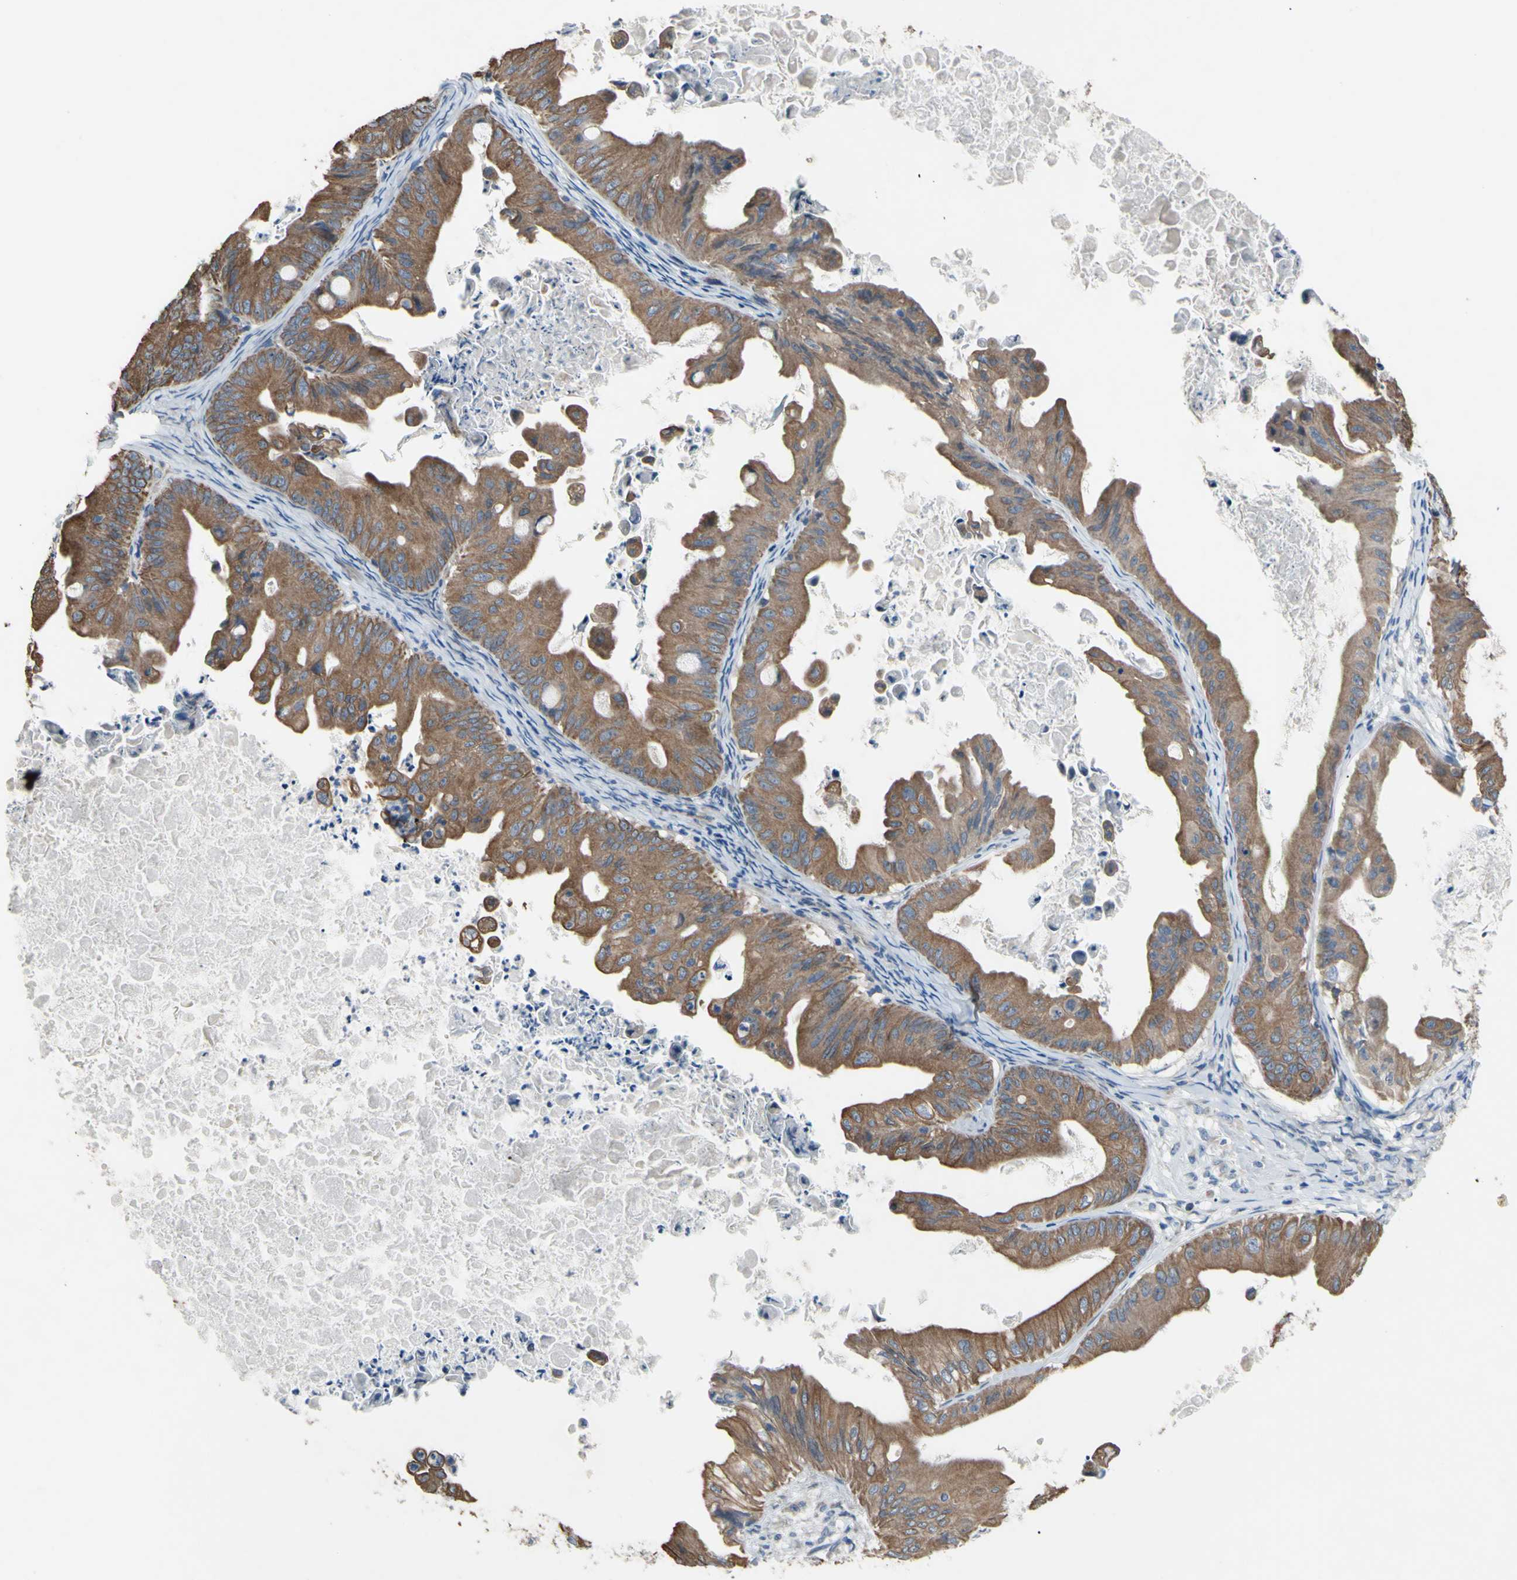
{"staining": {"intensity": "moderate", "quantity": ">75%", "location": "cytoplasmic/membranous"}, "tissue": "ovarian cancer", "cell_type": "Tumor cells", "image_type": "cancer", "snomed": [{"axis": "morphology", "description": "Cystadenocarcinoma, mucinous, NOS"}, {"axis": "topography", "description": "Ovary"}], "caption": "Tumor cells demonstrate moderate cytoplasmic/membranous staining in approximately >75% of cells in mucinous cystadenocarcinoma (ovarian).", "gene": "GRAMD2B", "patient": {"sex": "female", "age": 37}}